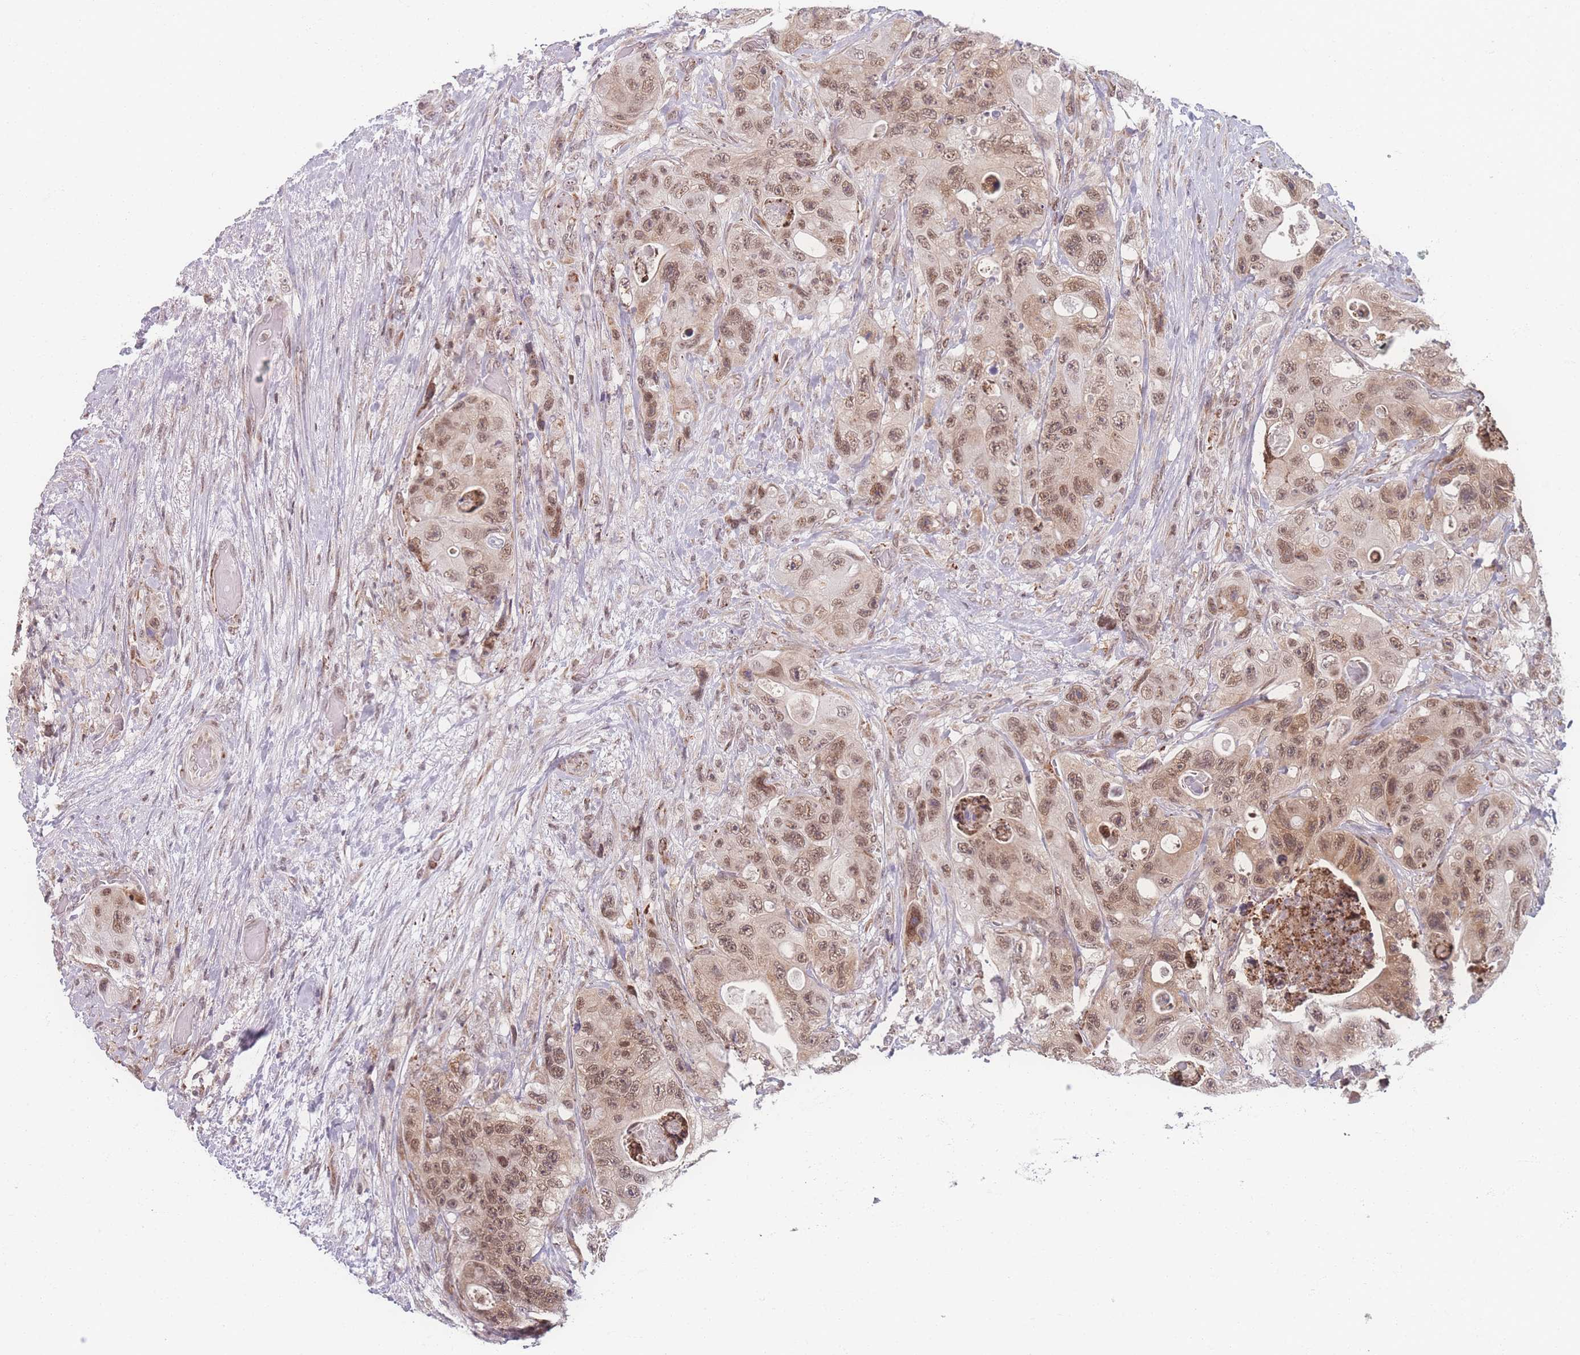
{"staining": {"intensity": "moderate", "quantity": ">75%", "location": "cytoplasmic/membranous,nuclear"}, "tissue": "colorectal cancer", "cell_type": "Tumor cells", "image_type": "cancer", "snomed": [{"axis": "morphology", "description": "Adenocarcinoma, NOS"}, {"axis": "topography", "description": "Colon"}], "caption": "Human colorectal adenocarcinoma stained with a protein marker demonstrates moderate staining in tumor cells.", "gene": "ZC3H13", "patient": {"sex": "female", "age": 46}}